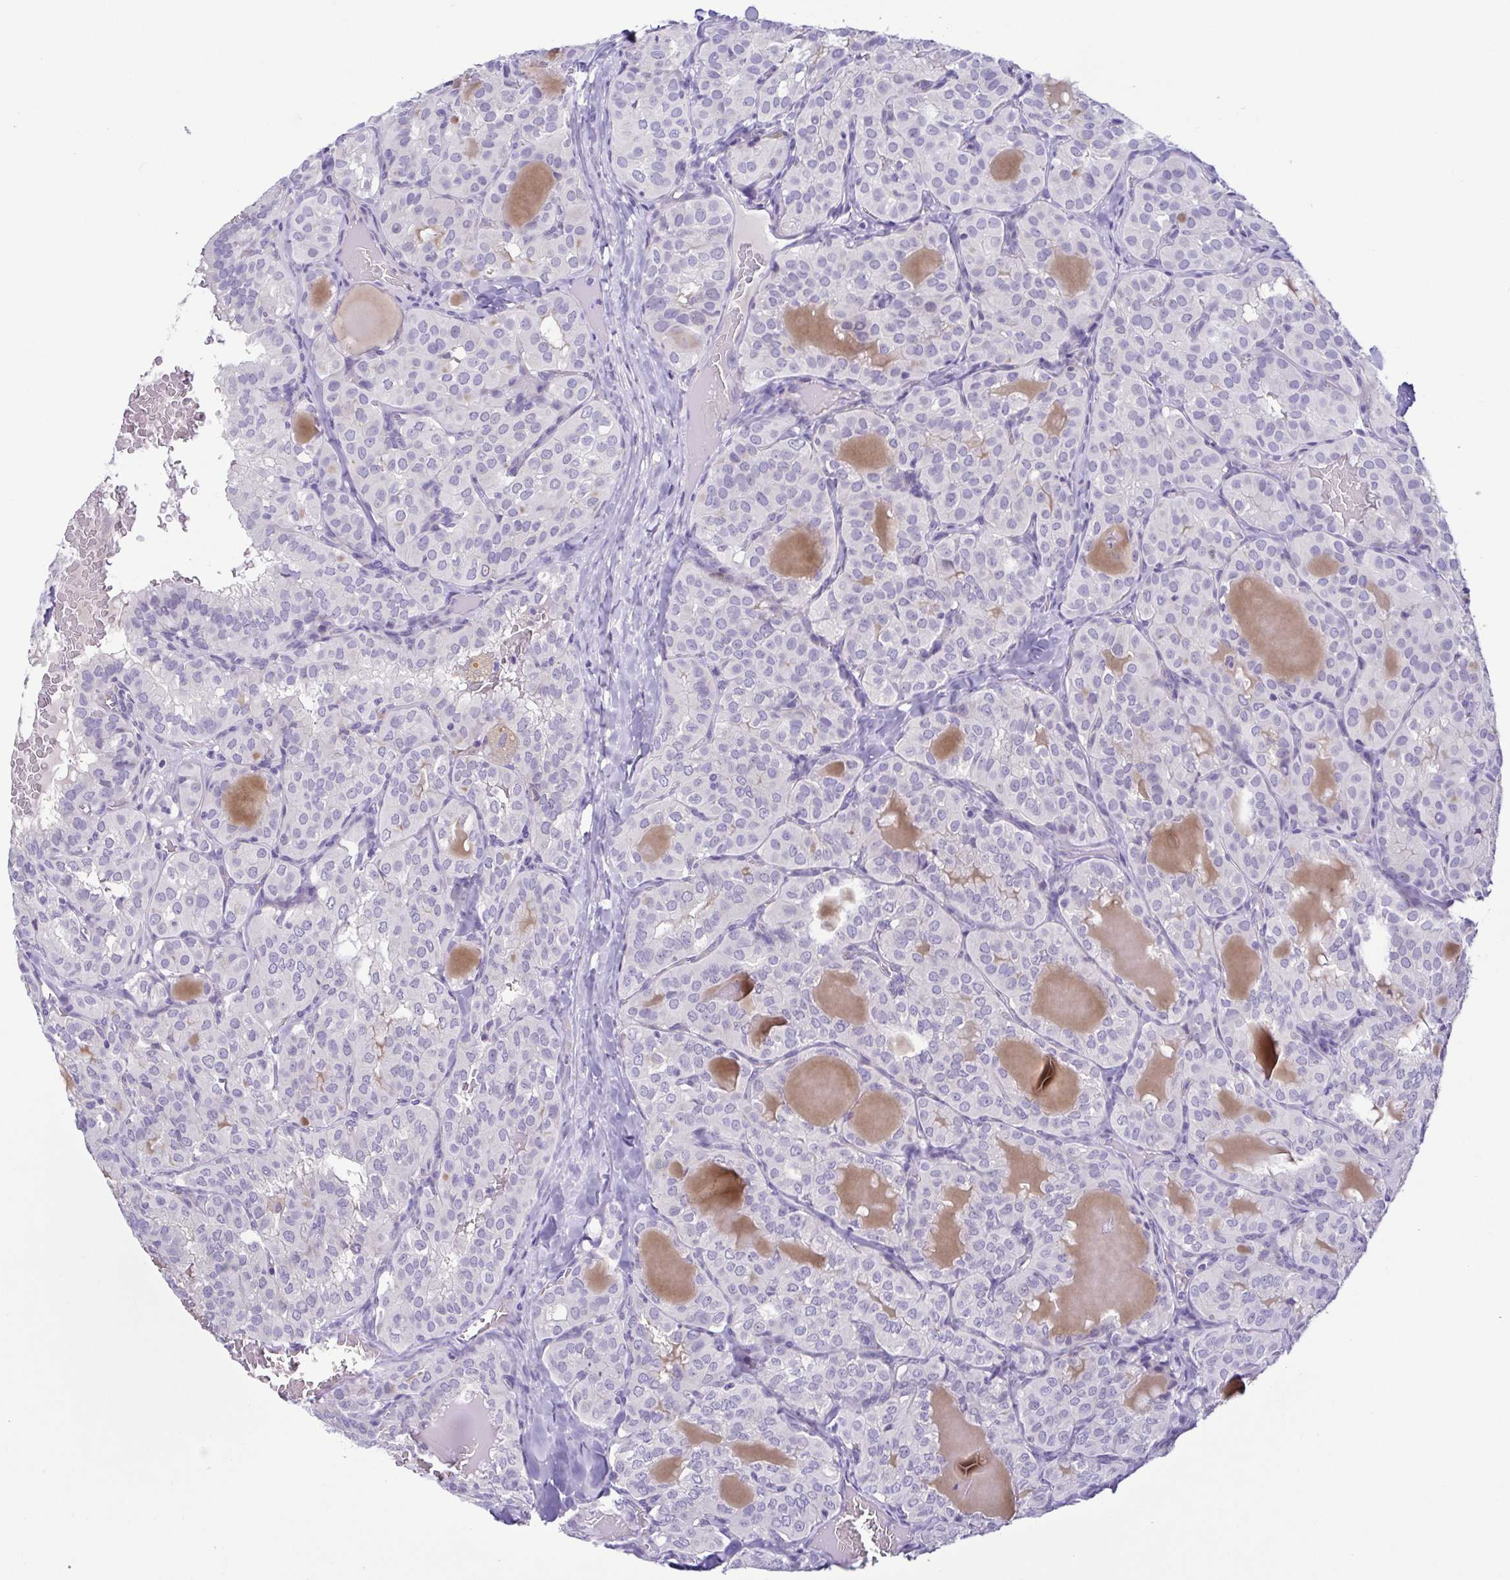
{"staining": {"intensity": "negative", "quantity": "none", "location": "none"}, "tissue": "thyroid cancer", "cell_type": "Tumor cells", "image_type": "cancer", "snomed": [{"axis": "morphology", "description": "Papillary adenocarcinoma, NOS"}, {"axis": "topography", "description": "Thyroid gland"}], "caption": "This is a histopathology image of IHC staining of thyroid cancer (papillary adenocarcinoma), which shows no expression in tumor cells. (Brightfield microscopy of DAB immunohistochemistry at high magnification).", "gene": "TERT", "patient": {"sex": "male", "age": 20}}